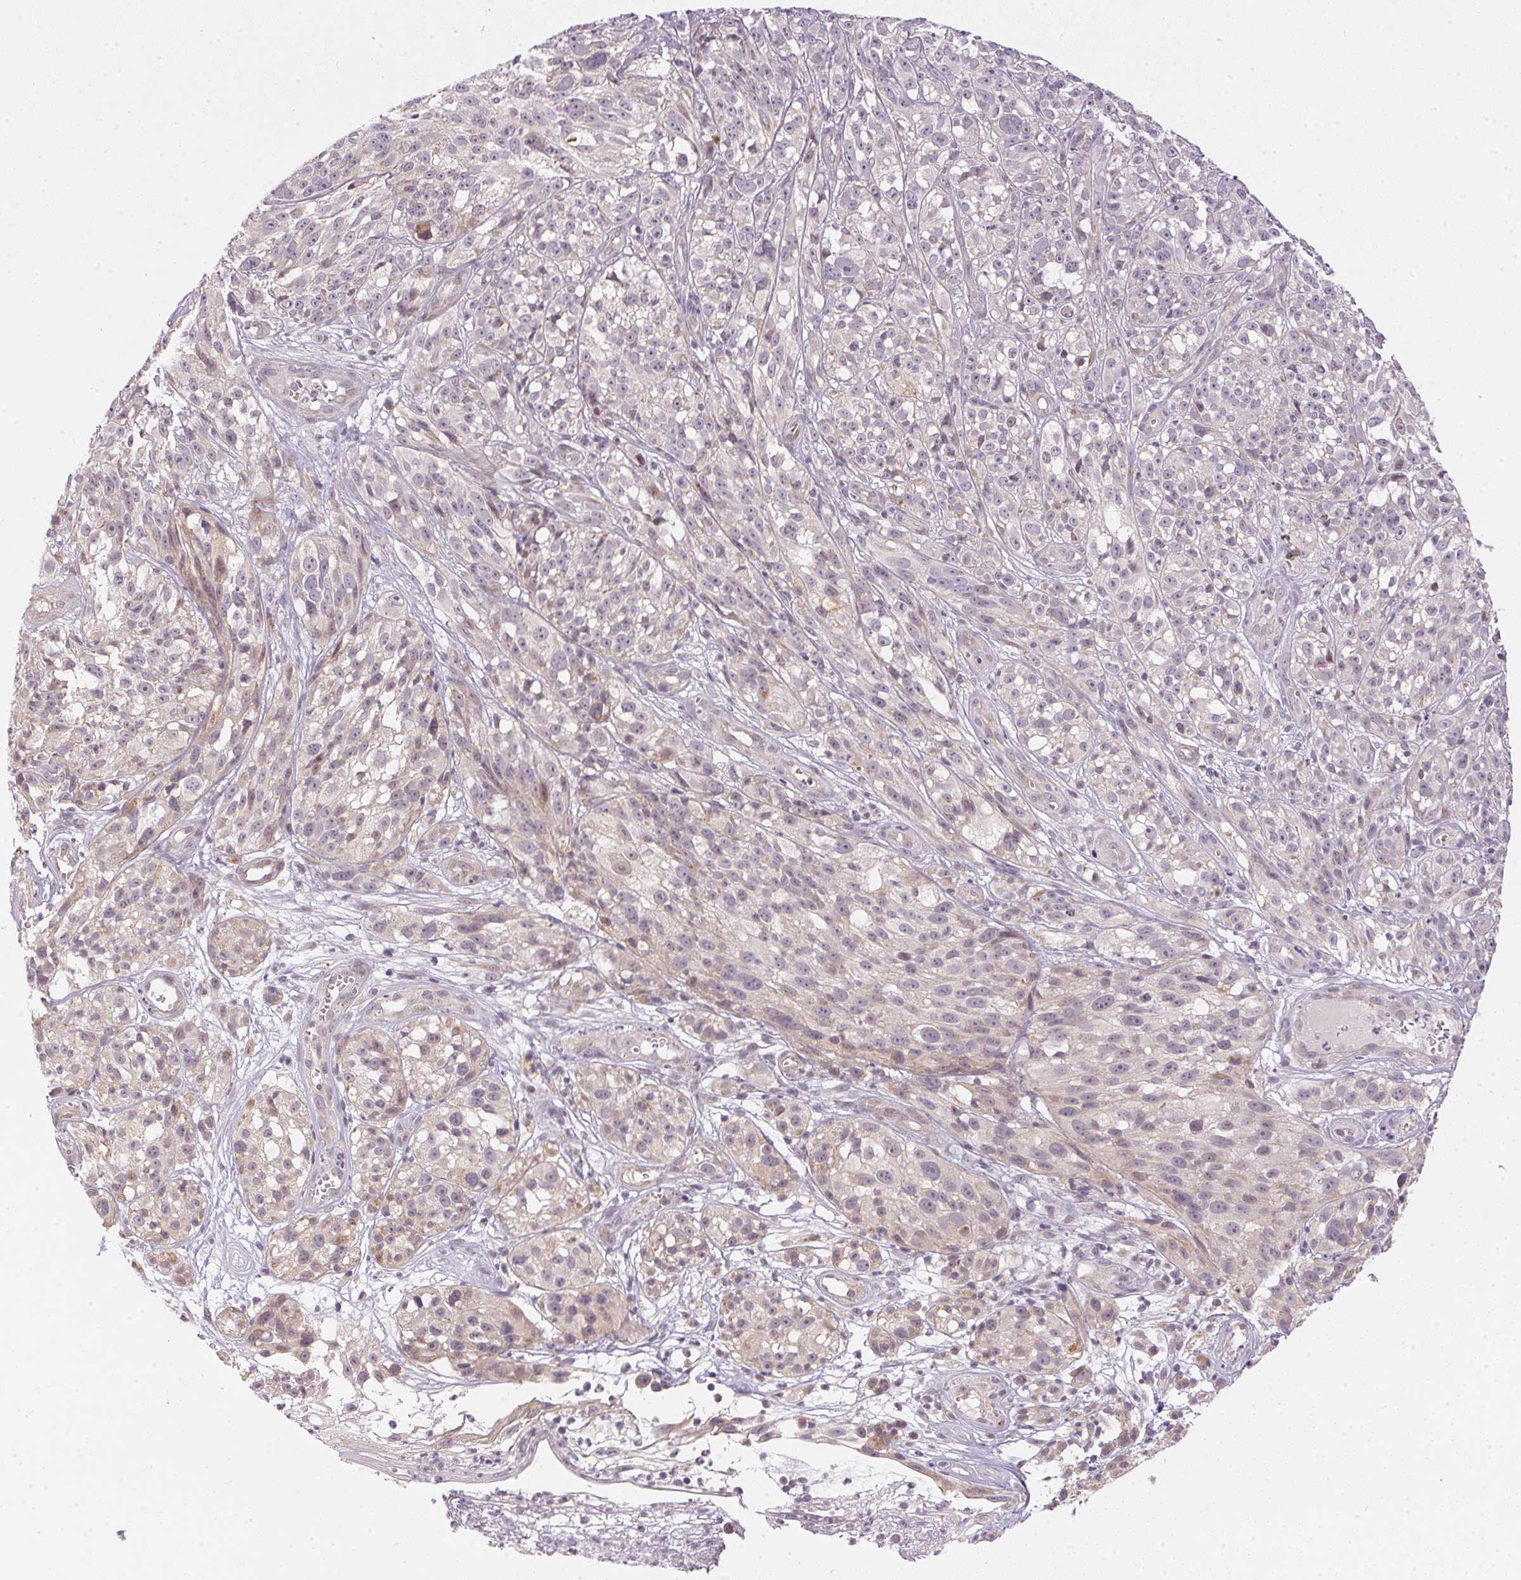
{"staining": {"intensity": "negative", "quantity": "none", "location": "none"}, "tissue": "melanoma", "cell_type": "Tumor cells", "image_type": "cancer", "snomed": [{"axis": "morphology", "description": "Malignant melanoma, NOS"}, {"axis": "topography", "description": "Skin"}], "caption": "Immunohistochemistry of malignant melanoma demonstrates no staining in tumor cells.", "gene": "TTC23L", "patient": {"sex": "female", "age": 85}}